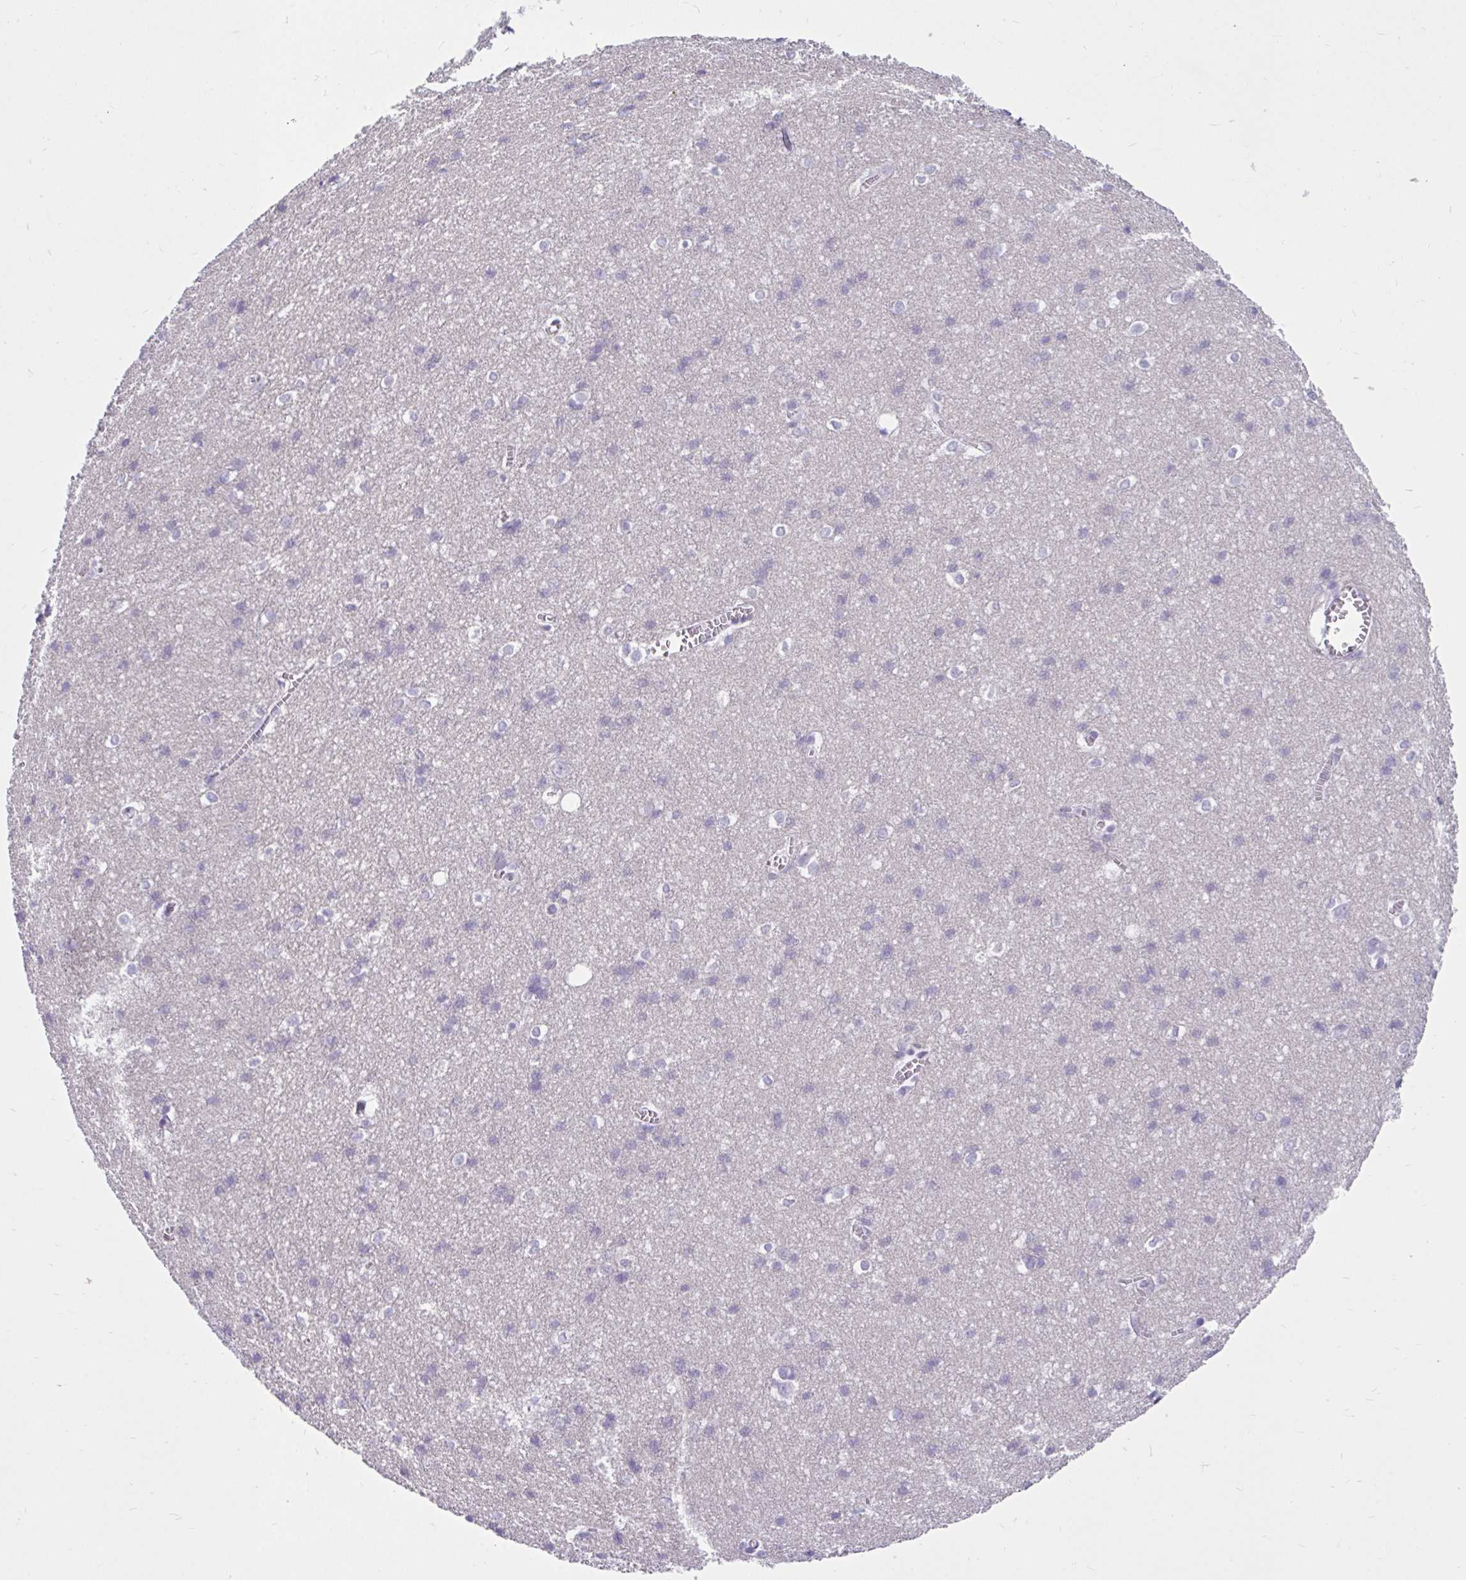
{"staining": {"intensity": "negative", "quantity": "none", "location": "none"}, "tissue": "cerebral cortex", "cell_type": "Endothelial cells", "image_type": "normal", "snomed": [{"axis": "morphology", "description": "Normal tissue, NOS"}, {"axis": "topography", "description": "Cerebral cortex"}], "caption": "A high-resolution micrograph shows IHC staining of normal cerebral cortex, which demonstrates no significant staining in endothelial cells. (IHC, brightfield microscopy, high magnification).", "gene": "CTSZ", "patient": {"sex": "male", "age": 37}}